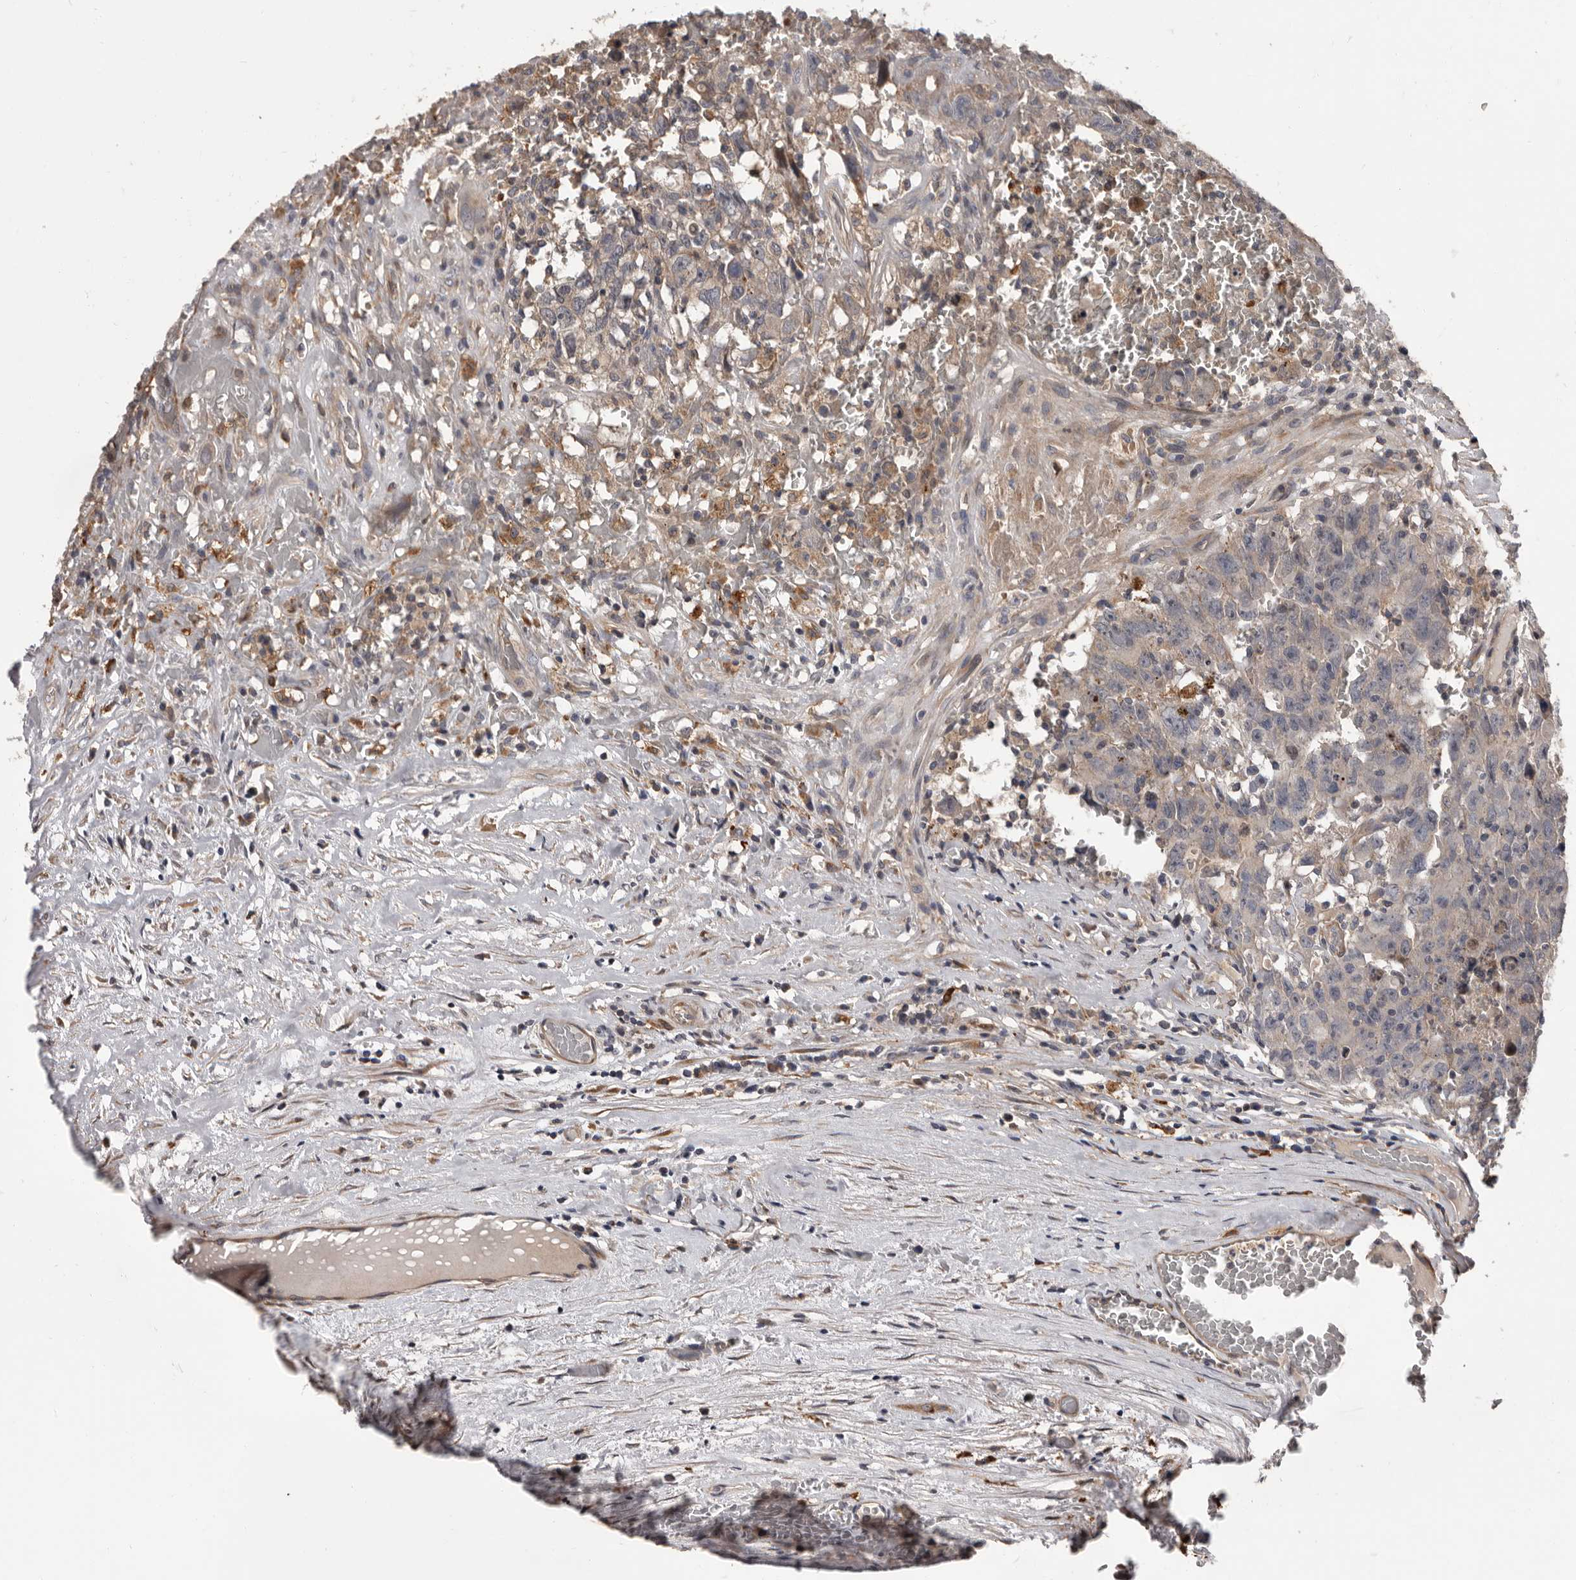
{"staining": {"intensity": "negative", "quantity": "none", "location": "none"}, "tissue": "testis cancer", "cell_type": "Tumor cells", "image_type": "cancer", "snomed": [{"axis": "morphology", "description": "Carcinoma, Embryonal, NOS"}, {"axis": "topography", "description": "Testis"}], "caption": "Immunohistochemistry (IHC) photomicrograph of neoplastic tissue: human testis cancer (embryonal carcinoma) stained with DAB demonstrates no significant protein expression in tumor cells.", "gene": "ADAMTS2", "patient": {"sex": "male", "age": 26}}